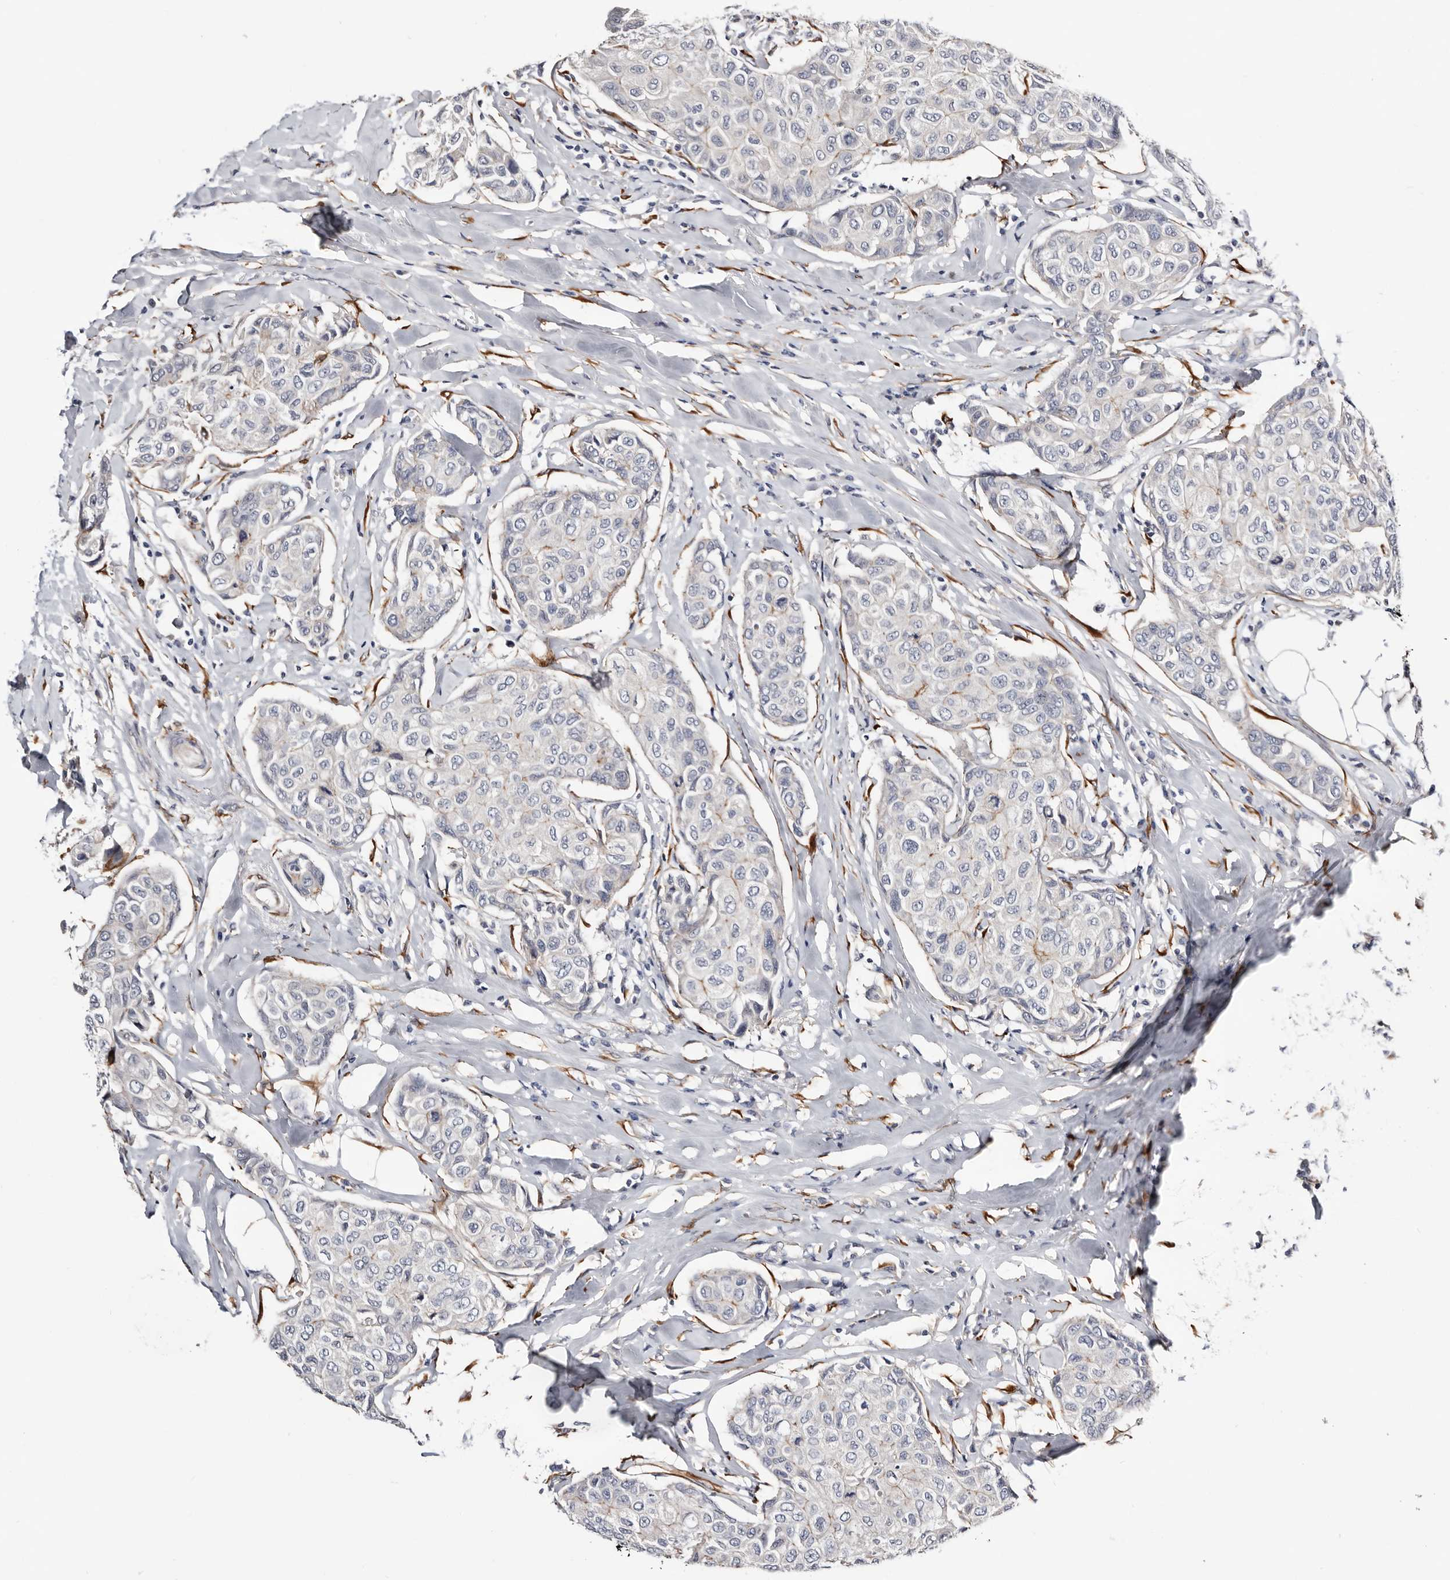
{"staining": {"intensity": "negative", "quantity": "none", "location": "none"}, "tissue": "breast cancer", "cell_type": "Tumor cells", "image_type": "cancer", "snomed": [{"axis": "morphology", "description": "Duct carcinoma"}, {"axis": "topography", "description": "Breast"}], "caption": "Histopathology image shows no protein staining in tumor cells of breast infiltrating ductal carcinoma tissue. (Stains: DAB (3,3'-diaminobenzidine) immunohistochemistry with hematoxylin counter stain, Microscopy: brightfield microscopy at high magnification).", "gene": "USH1C", "patient": {"sex": "female", "age": 80}}